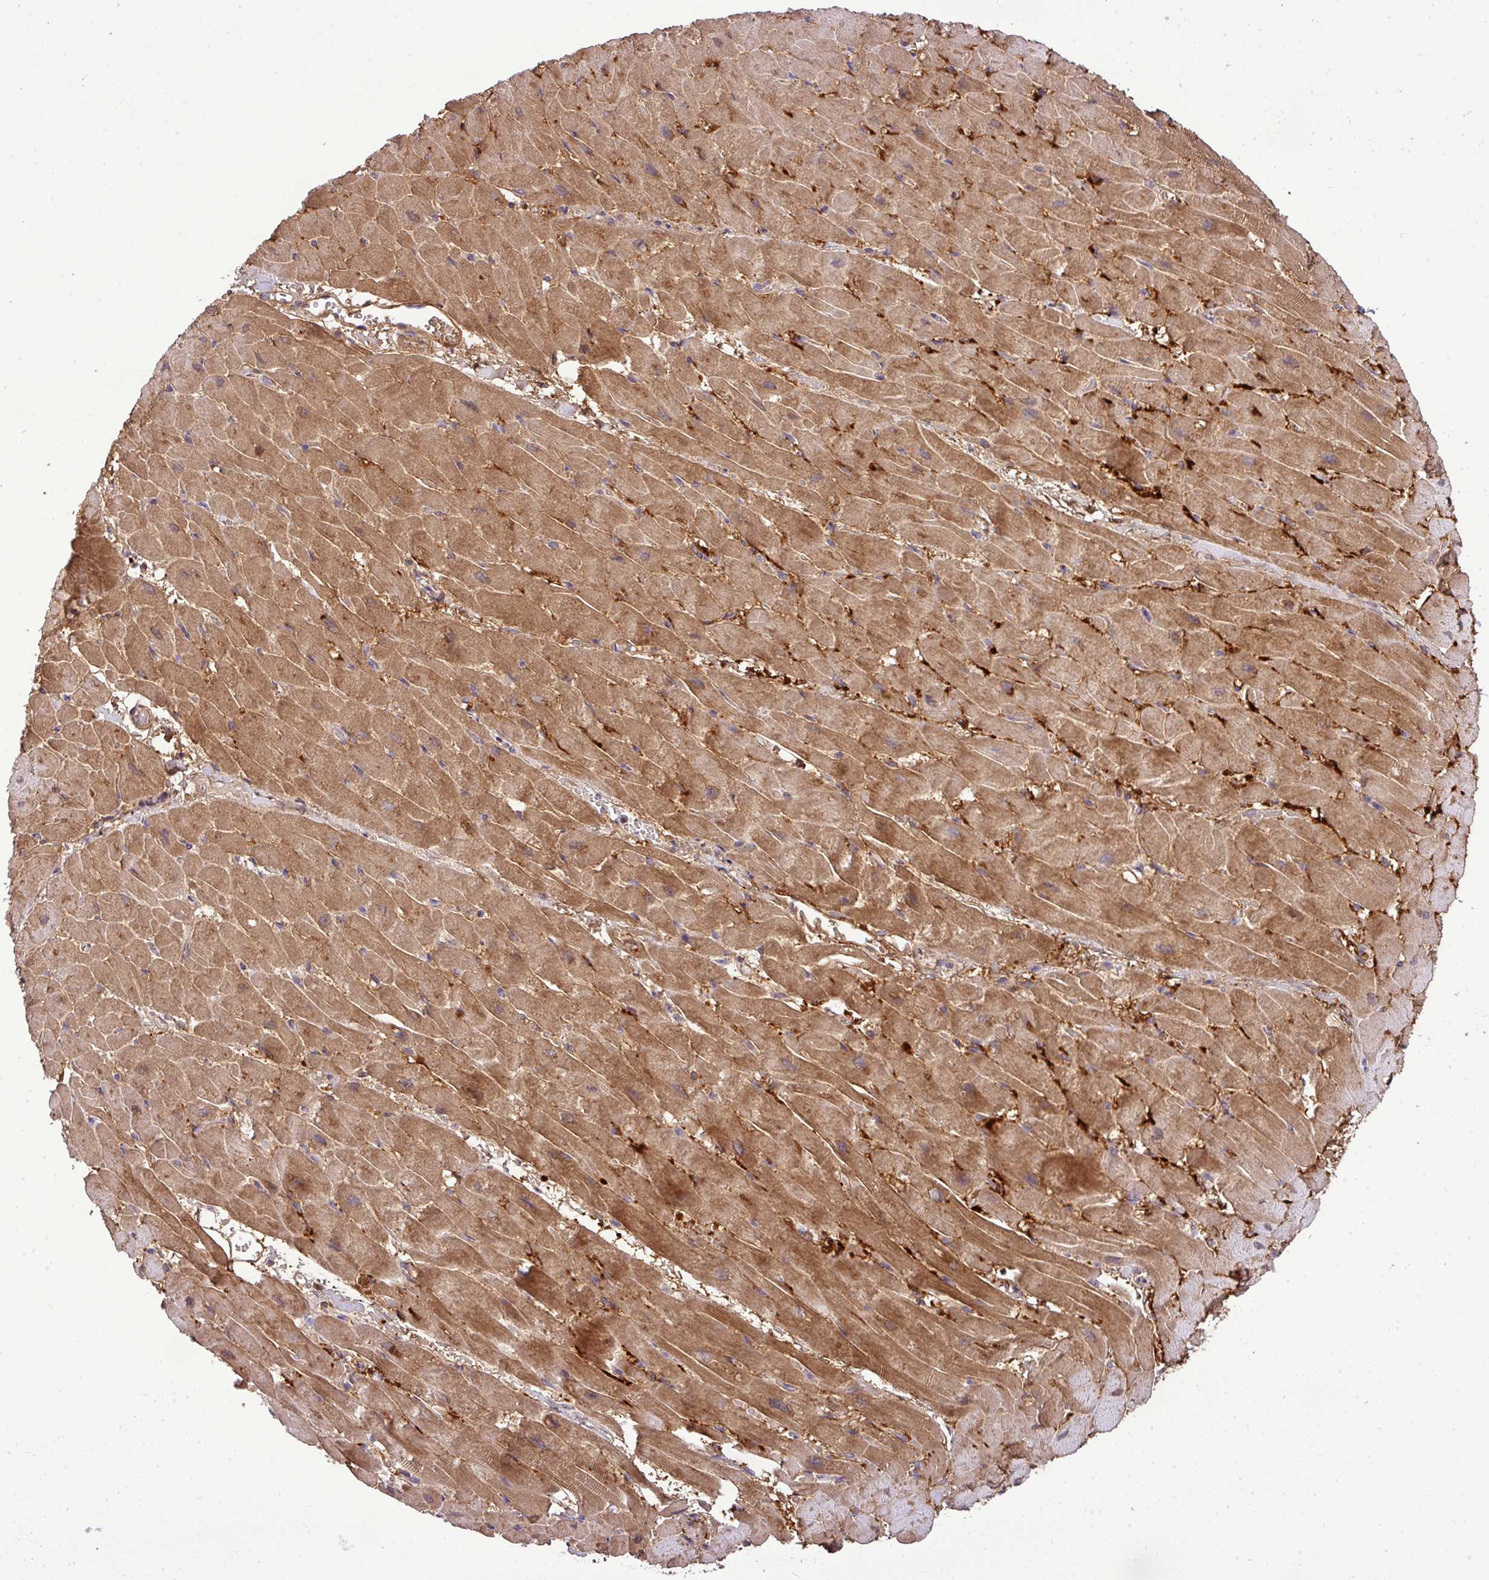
{"staining": {"intensity": "strong", "quantity": "25%-75%", "location": "cytoplasmic/membranous"}, "tissue": "heart muscle", "cell_type": "Cardiomyocytes", "image_type": "normal", "snomed": [{"axis": "morphology", "description": "Normal tissue, NOS"}, {"axis": "topography", "description": "Heart"}], "caption": "IHC micrograph of unremarkable heart muscle: heart muscle stained using immunohistochemistry (IHC) displays high levels of strong protein expression localized specifically in the cytoplasmic/membranous of cardiomyocytes, appearing as a cytoplasmic/membranous brown color.", "gene": "TMEM107", "patient": {"sex": "male", "age": 37}}